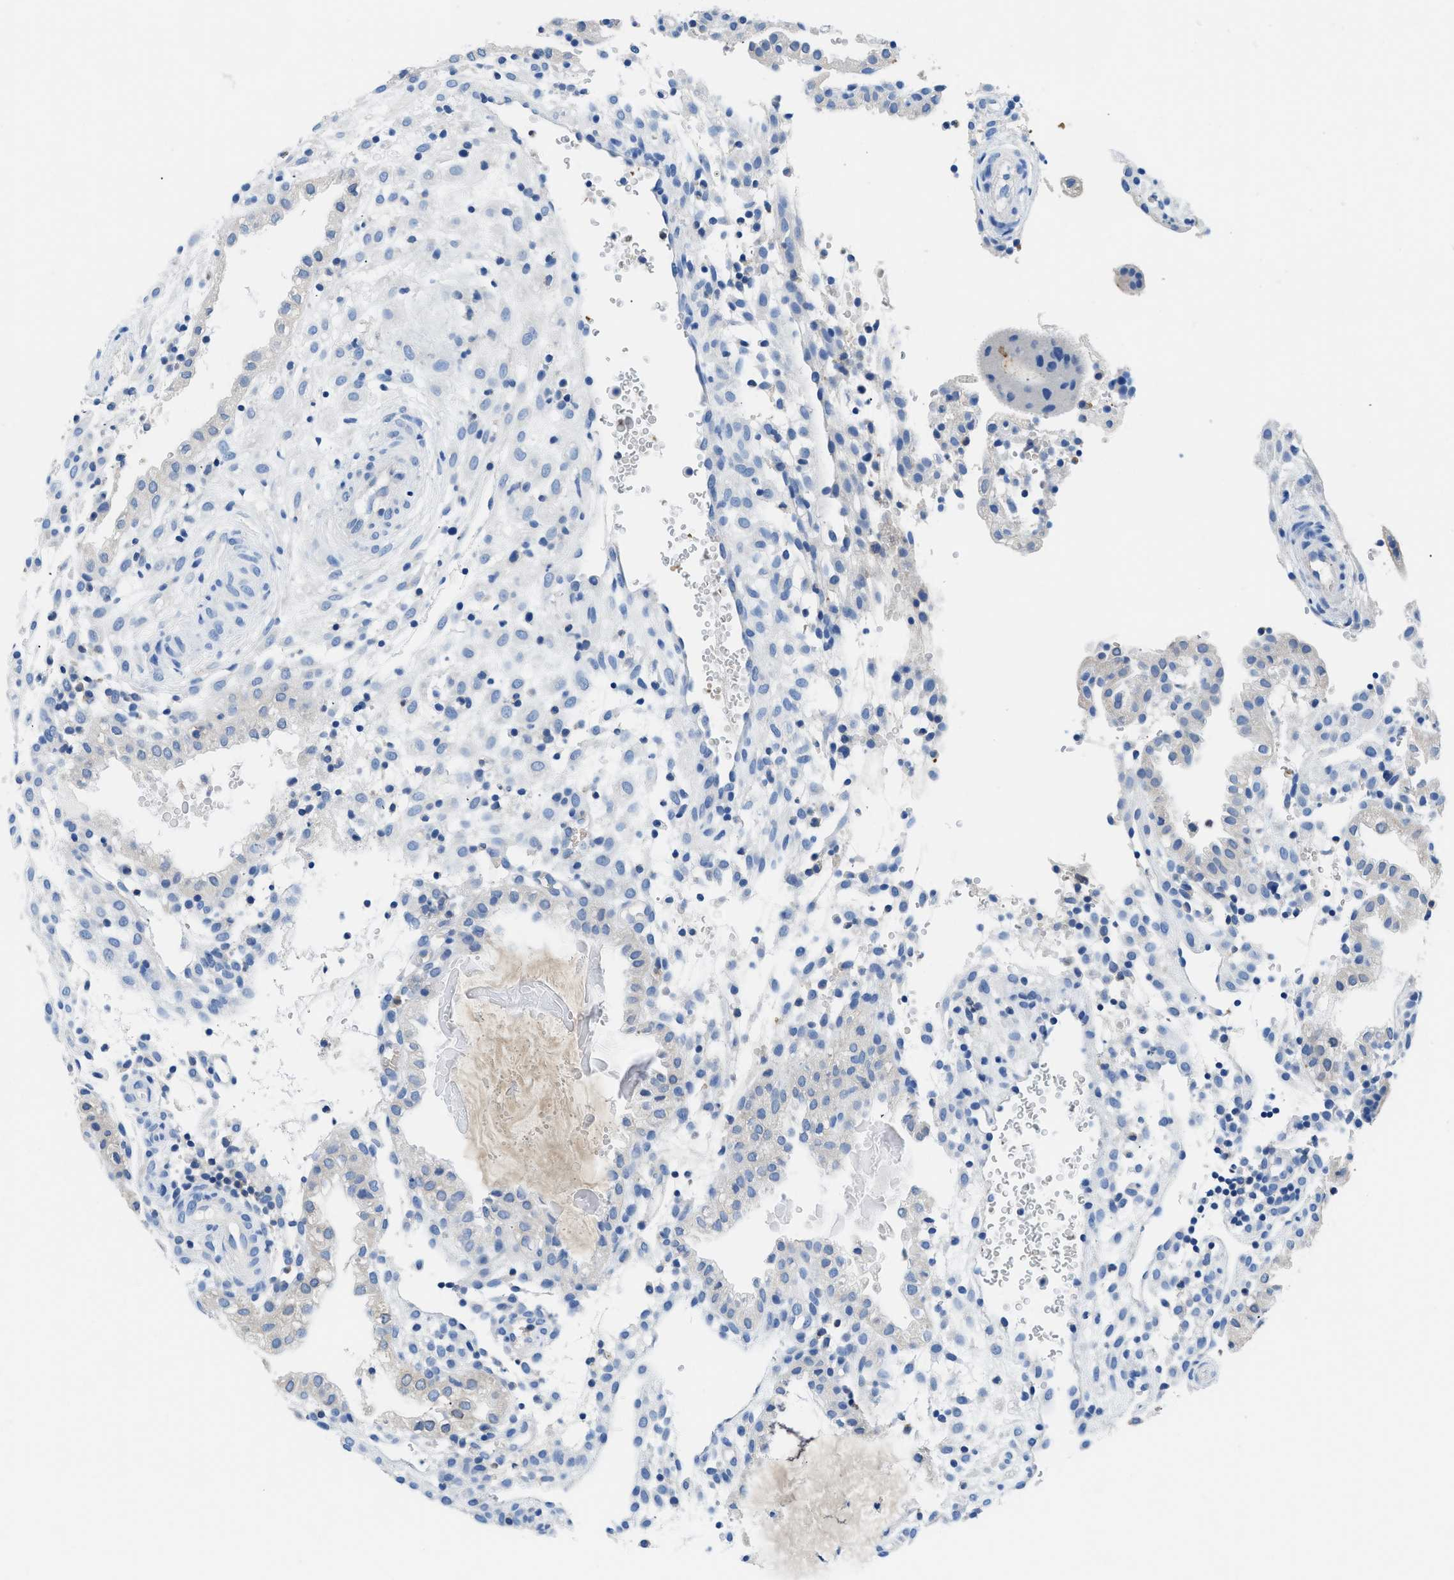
{"staining": {"intensity": "negative", "quantity": "none", "location": "none"}, "tissue": "placenta", "cell_type": "Decidual cells", "image_type": "normal", "snomed": [{"axis": "morphology", "description": "Normal tissue, NOS"}, {"axis": "topography", "description": "Placenta"}], "caption": "Immunohistochemistry of unremarkable human placenta shows no expression in decidual cells.", "gene": "NEB", "patient": {"sex": "female", "age": 18}}